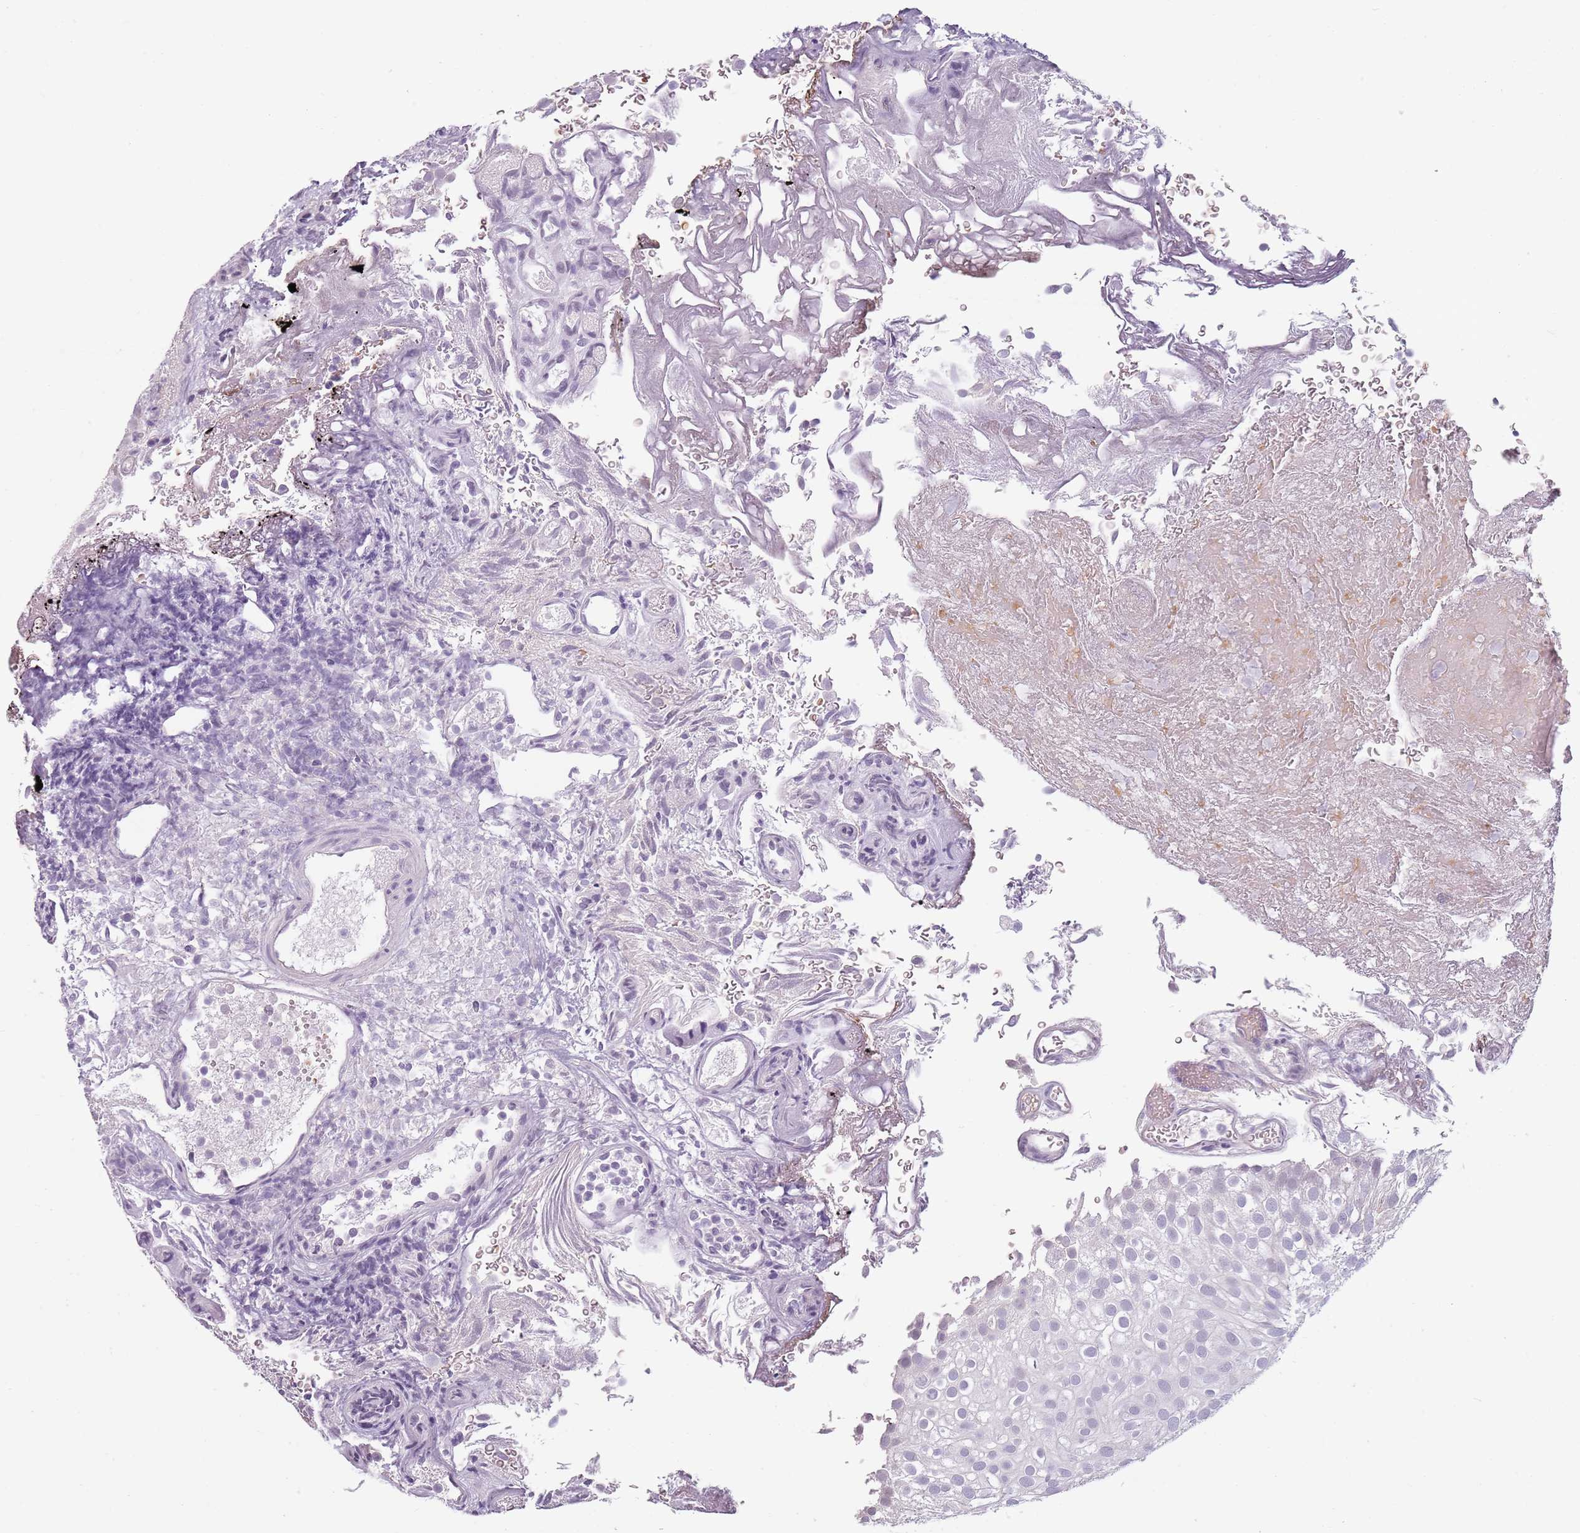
{"staining": {"intensity": "negative", "quantity": "none", "location": "none"}, "tissue": "urothelial cancer", "cell_type": "Tumor cells", "image_type": "cancer", "snomed": [{"axis": "morphology", "description": "Urothelial carcinoma, Low grade"}, {"axis": "topography", "description": "Urinary bladder"}], "caption": "This photomicrograph is of urothelial cancer stained with IHC to label a protein in brown with the nuclei are counter-stained blue. There is no positivity in tumor cells. The staining is performed using DAB brown chromogen with nuclei counter-stained in using hematoxylin.", "gene": "PIEZO1", "patient": {"sex": "male", "age": 78}}